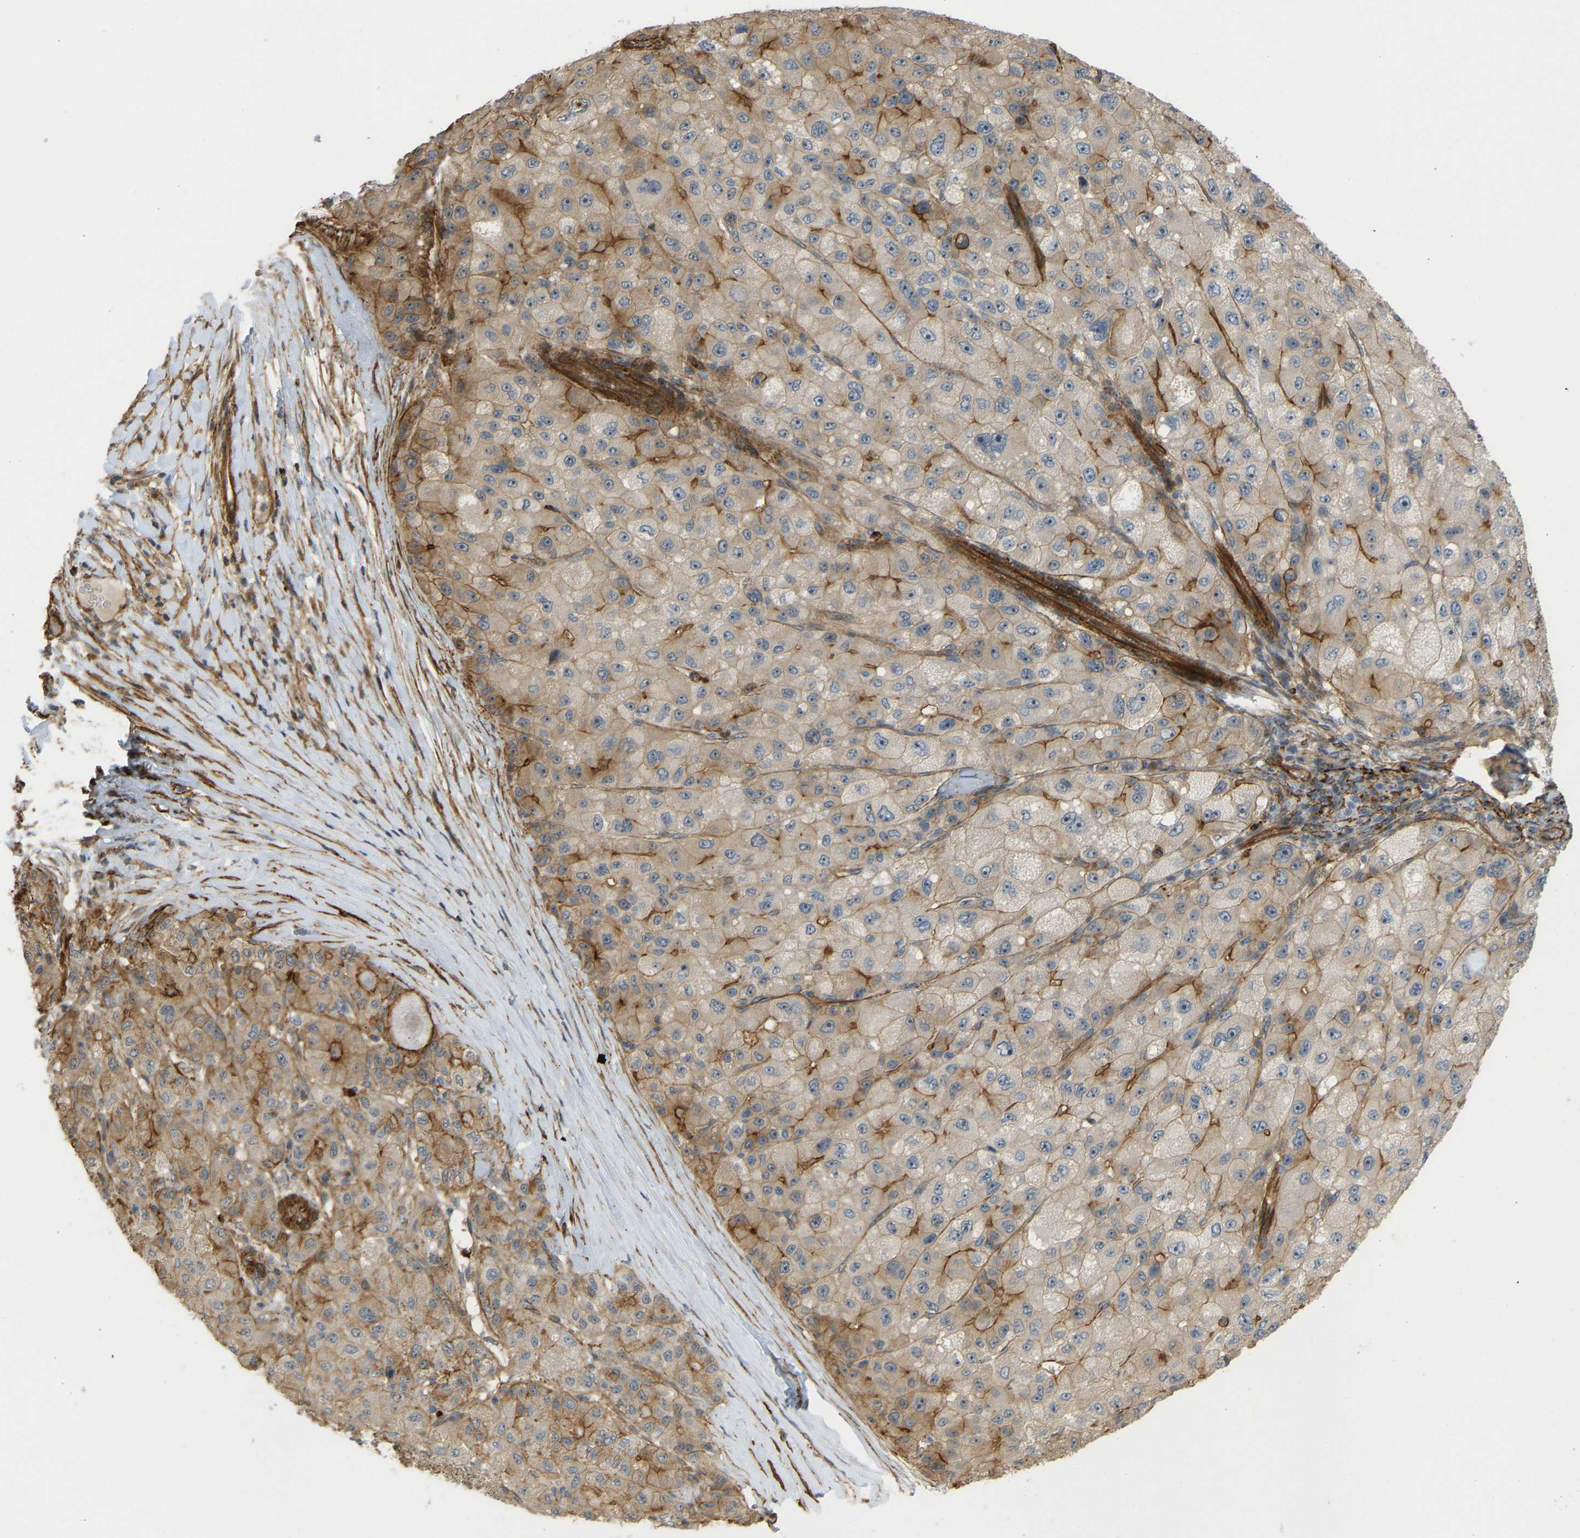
{"staining": {"intensity": "moderate", "quantity": ">75%", "location": "cytoplasmic/membranous"}, "tissue": "liver cancer", "cell_type": "Tumor cells", "image_type": "cancer", "snomed": [{"axis": "morphology", "description": "Carcinoma, Hepatocellular, NOS"}, {"axis": "topography", "description": "Liver"}], "caption": "This photomicrograph displays liver hepatocellular carcinoma stained with IHC to label a protein in brown. The cytoplasmic/membranous of tumor cells show moderate positivity for the protein. Nuclei are counter-stained blue.", "gene": "KIAA1671", "patient": {"sex": "male", "age": 80}}